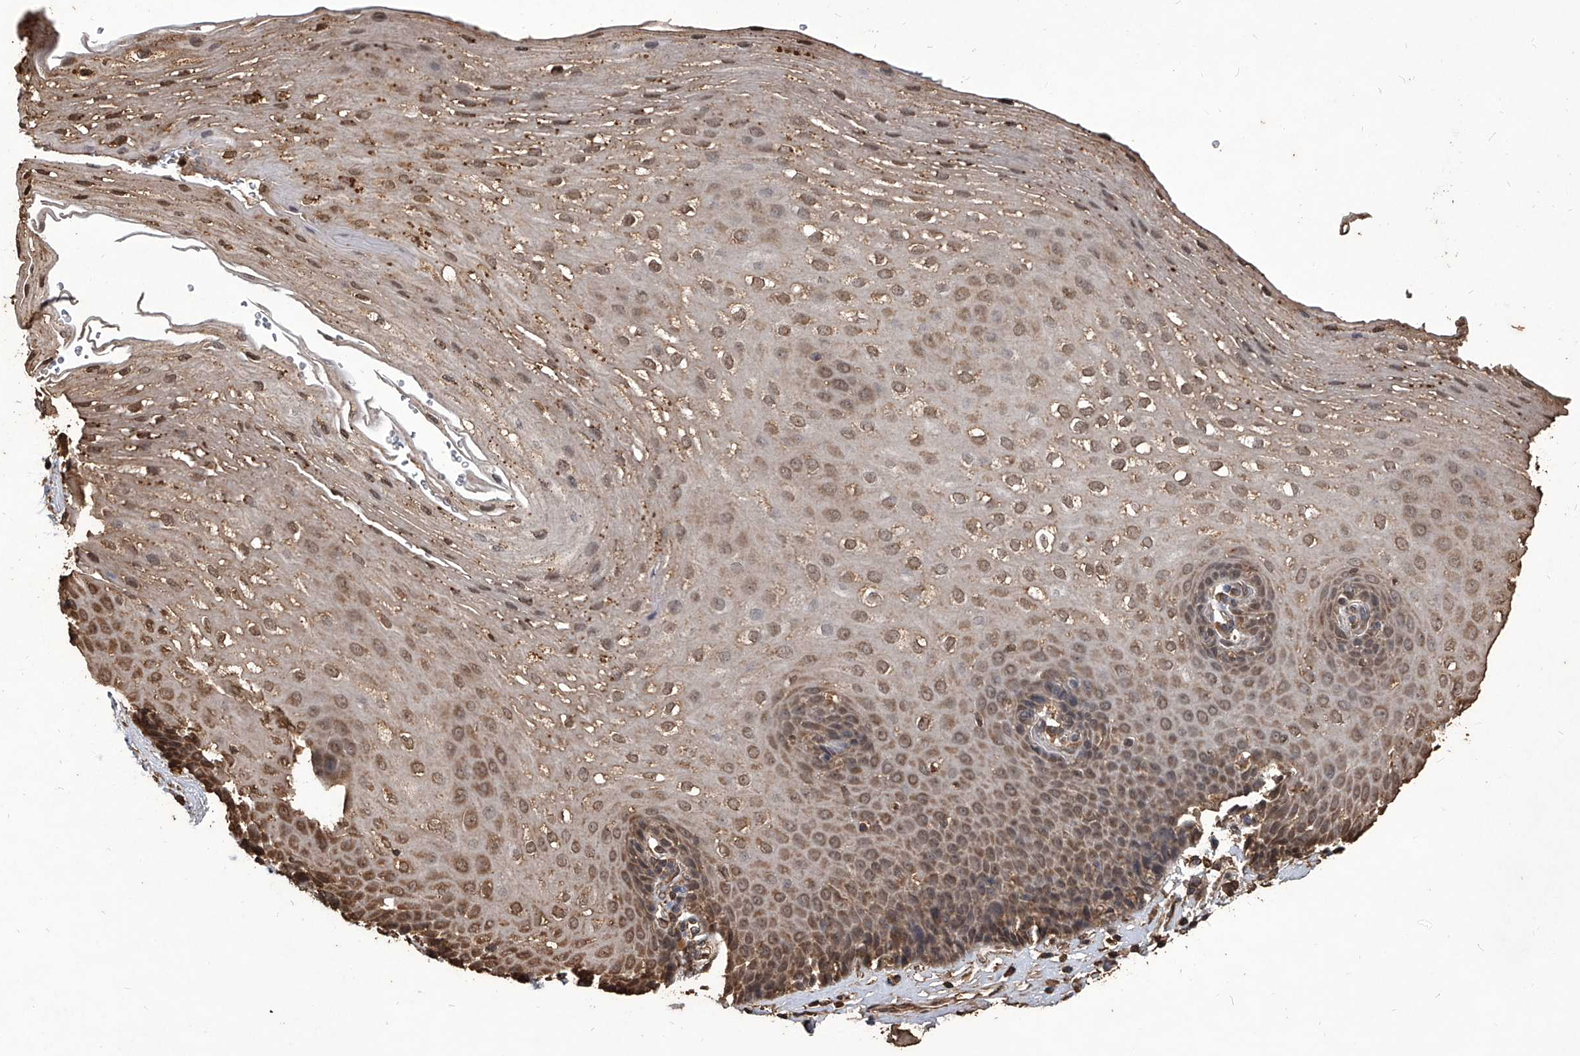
{"staining": {"intensity": "moderate", "quantity": ">75%", "location": "cytoplasmic/membranous,nuclear"}, "tissue": "esophagus", "cell_type": "Squamous epithelial cells", "image_type": "normal", "snomed": [{"axis": "morphology", "description": "Normal tissue, NOS"}, {"axis": "topography", "description": "Esophagus"}], "caption": "IHC of benign human esophagus shows medium levels of moderate cytoplasmic/membranous,nuclear staining in approximately >75% of squamous epithelial cells.", "gene": "FBXL4", "patient": {"sex": "female", "age": 66}}